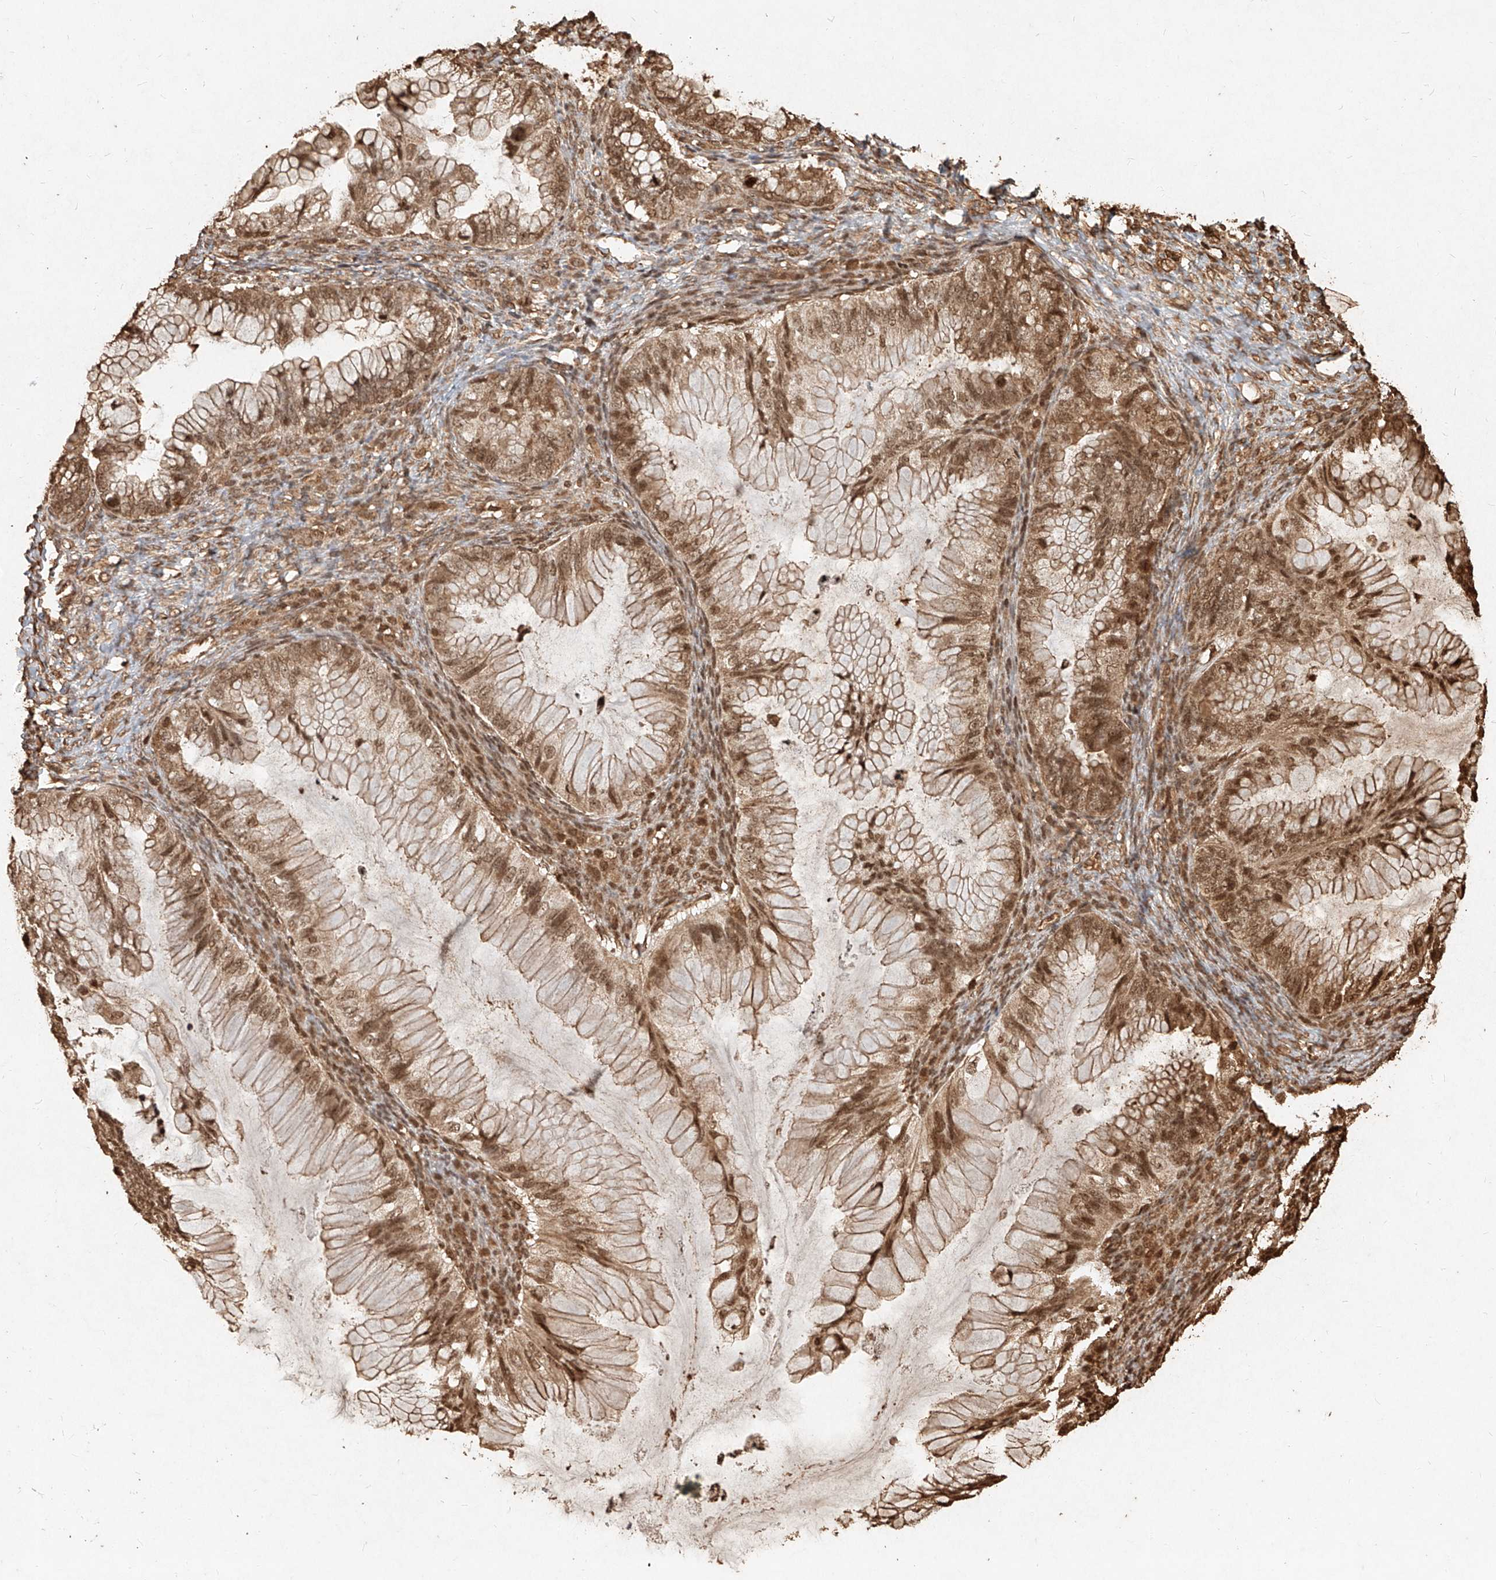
{"staining": {"intensity": "moderate", "quantity": ">75%", "location": "cytoplasmic/membranous,nuclear"}, "tissue": "ovarian cancer", "cell_type": "Tumor cells", "image_type": "cancer", "snomed": [{"axis": "morphology", "description": "Cystadenocarcinoma, mucinous, NOS"}, {"axis": "topography", "description": "Ovary"}], "caption": "IHC micrograph of neoplastic tissue: ovarian mucinous cystadenocarcinoma stained using immunohistochemistry shows medium levels of moderate protein expression localized specifically in the cytoplasmic/membranous and nuclear of tumor cells, appearing as a cytoplasmic/membranous and nuclear brown color.", "gene": "UBE2K", "patient": {"sex": "female", "age": 36}}